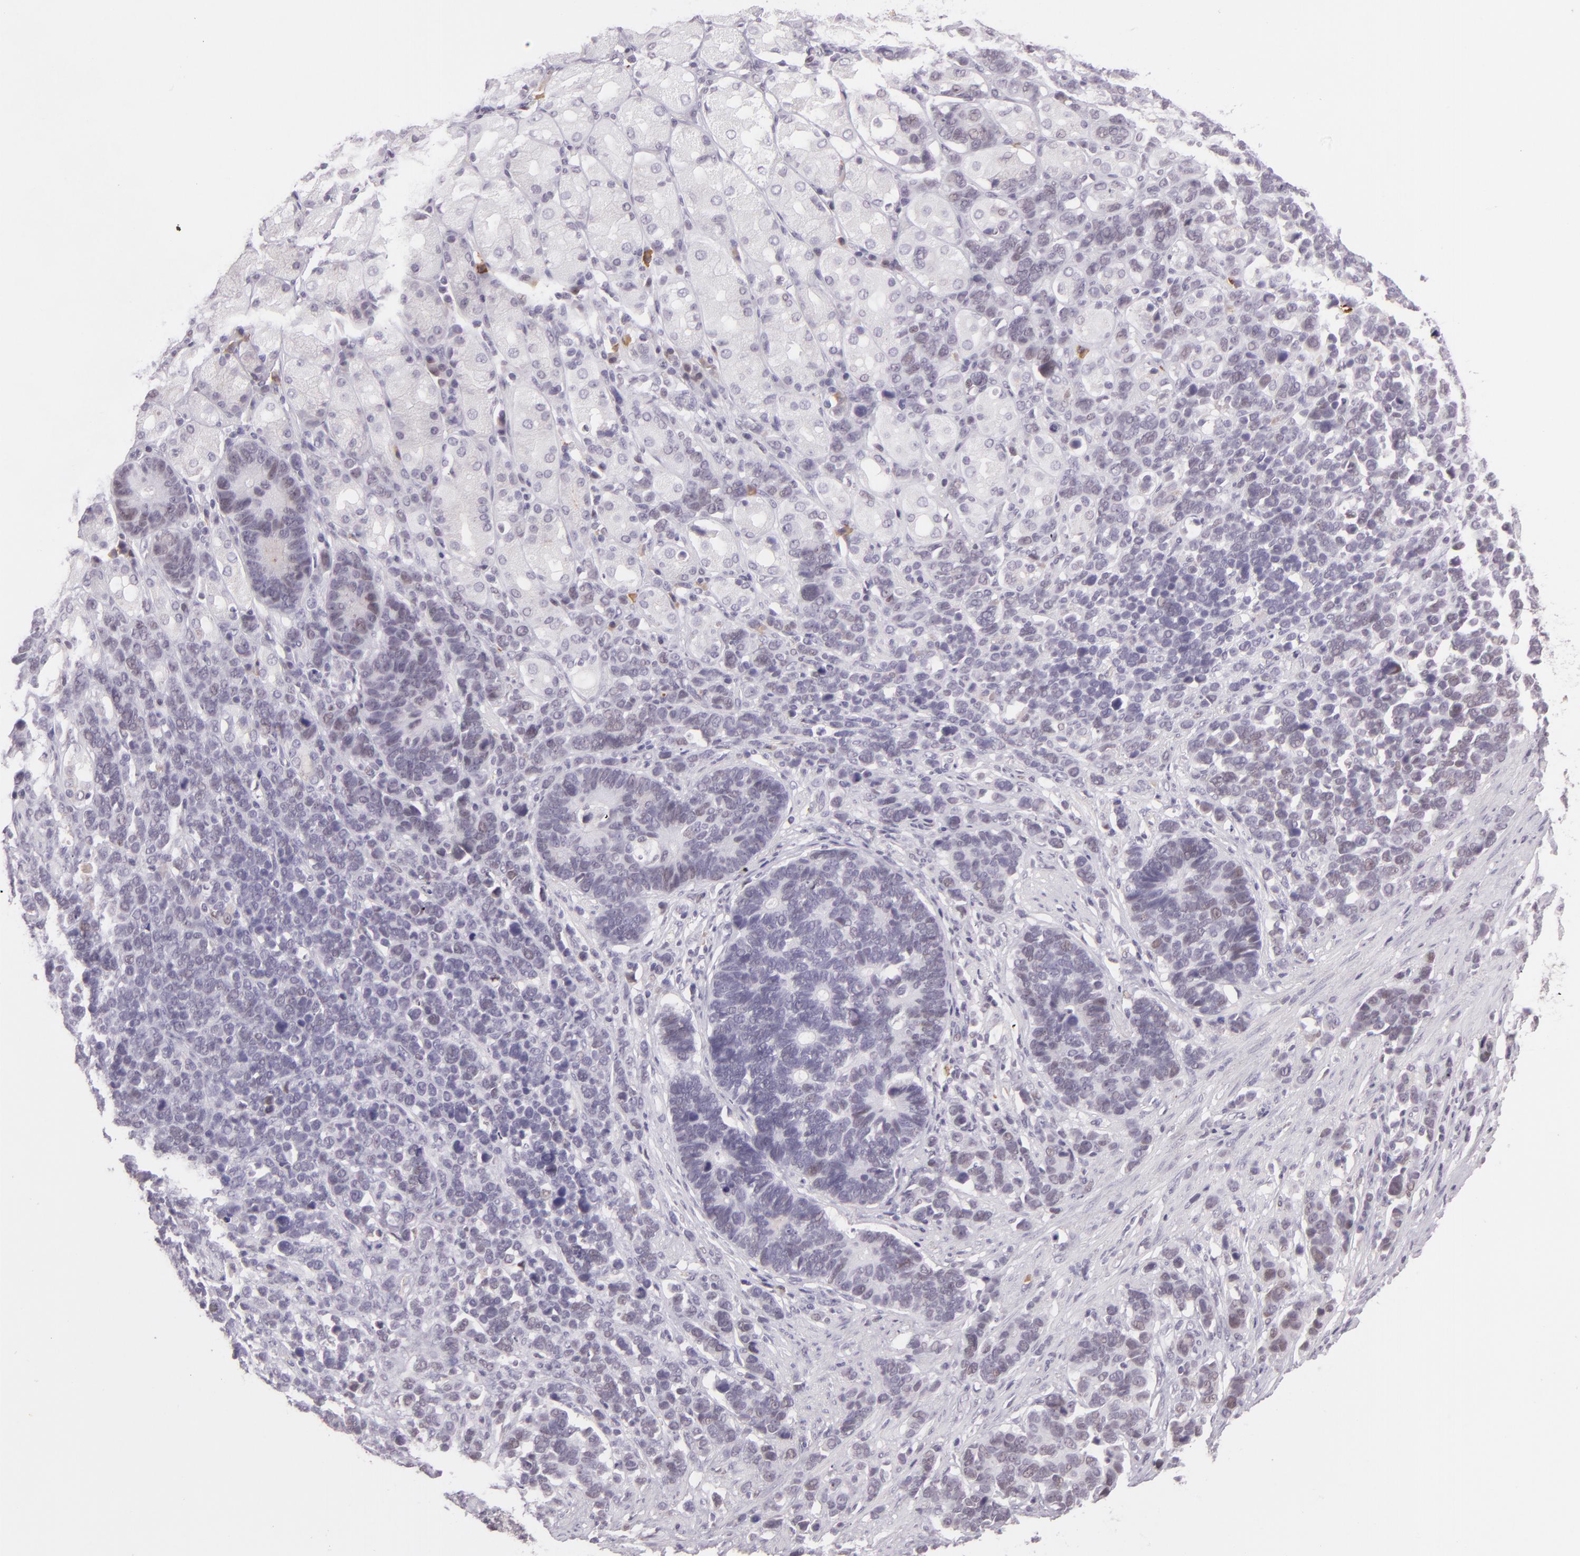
{"staining": {"intensity": "negative", "quantity": "none", "location": "none"}, "tissue": "stomach cancer", "cell_type": "Tumor cells", "image_type": "cancer", "snomed": [{"axis": "morphology", "description": "Adenocarcinoma, NOS"}, {"axis": "topography", "description": "Stomach, upper"}], "caption": "High power microscopy photomicrograph of an IHC photomicrograph of stomach cancer, revealing no significant staining in tumor cells. The staining is performed using DAB (3,3'-diaminobenzidine) brown chromogen with nuclei counter-stained in using hematoxylin.", "gene": "CHEK2", "patient": {"sex": "male", "age": 71}}